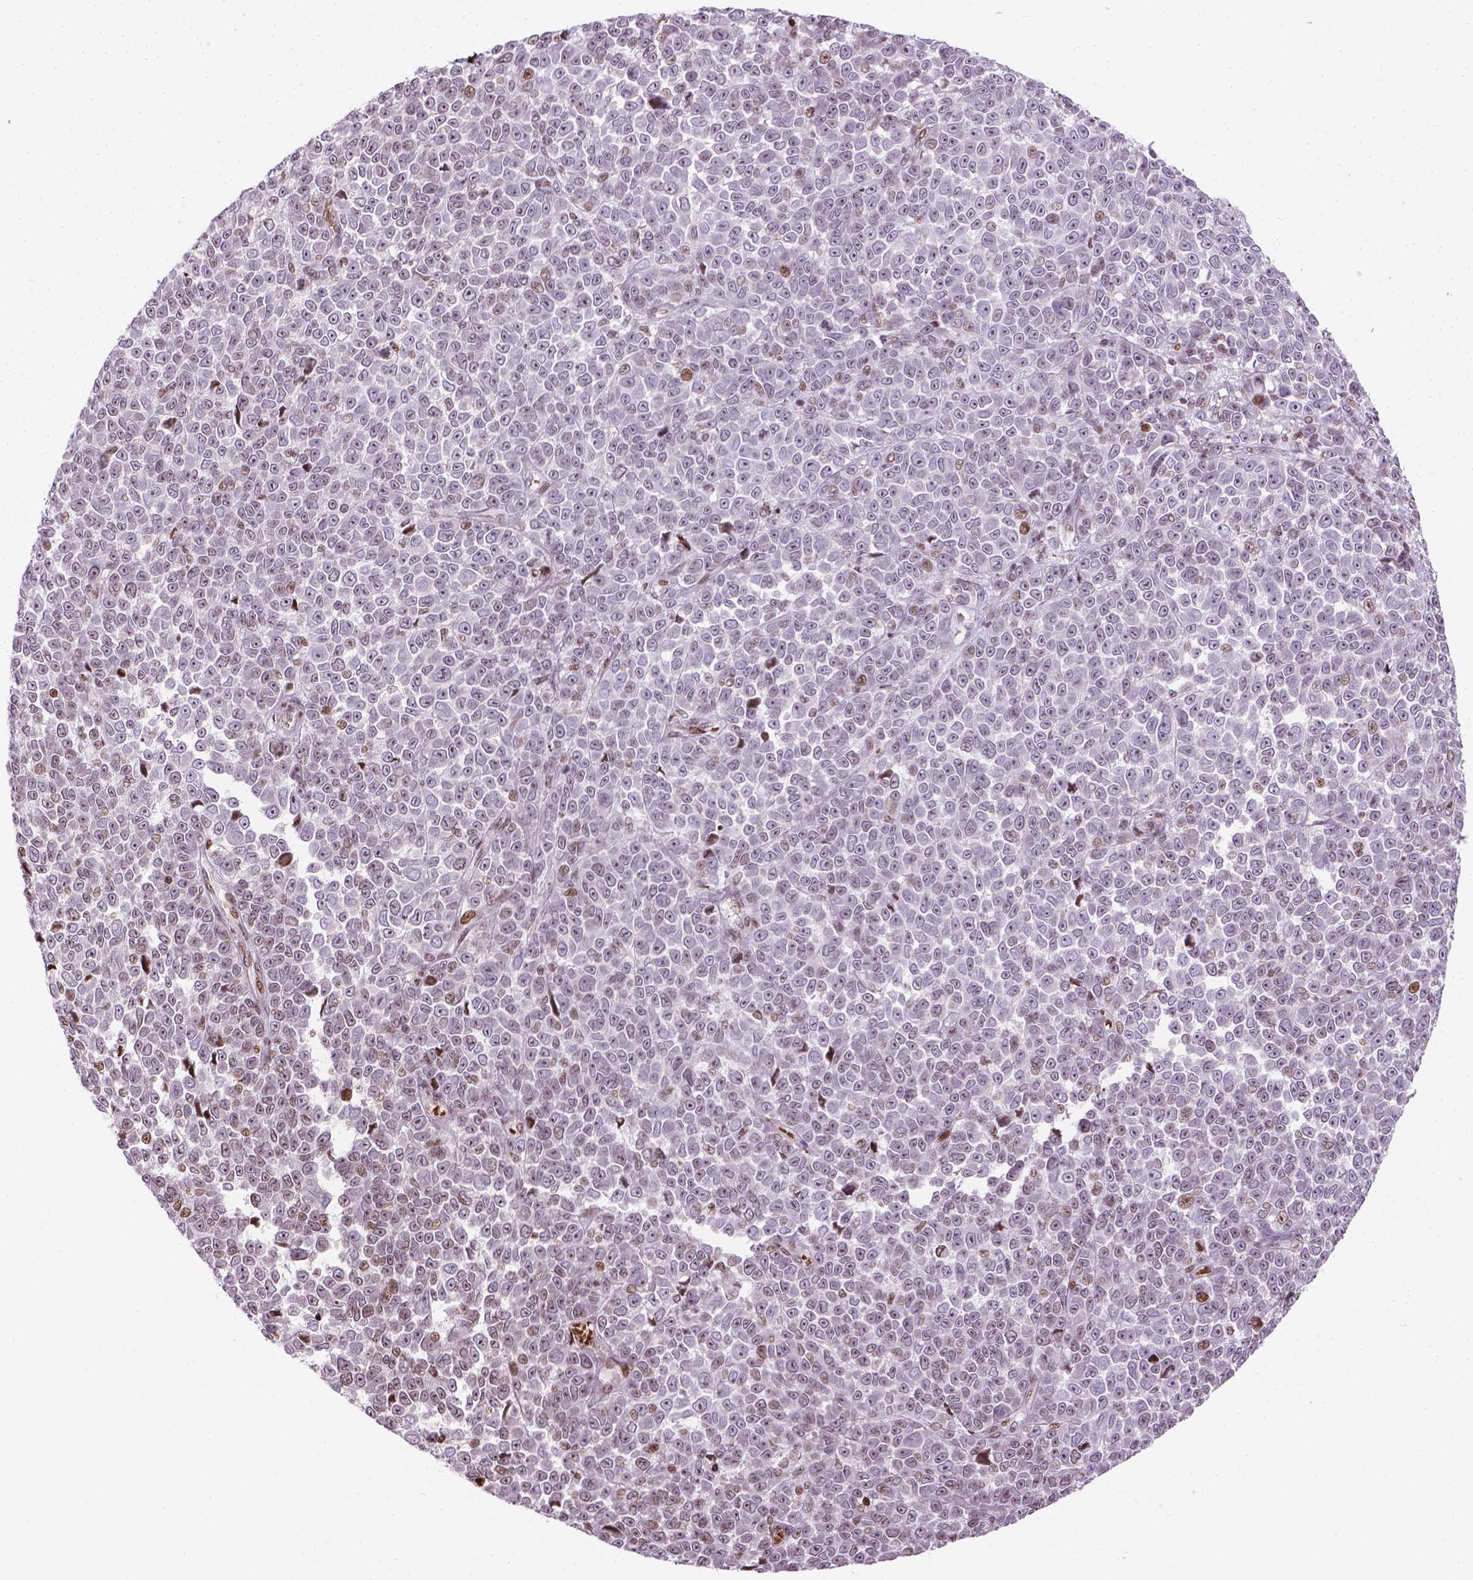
{"staining": {"intensity": "negative", "quantity": "none", "location": "none"}, "tissue": "melanoma", "cell_type": "Tumor cells", "image_type": "cancer", "snomed": [{"axis": "morphology", "description": "Malignant melanoma, NOS"}, {"axis": "topography", "description": "Skin"}], "caption": "An immunohistochemistry image of melanoma is shown. There is no staining in tumor cells of melanoma. (Stains: DAB immunohistochemistry with hematoxylin counter stain, Microscopy: brightfield microscopy at high magnification).", "gene": "PIP4K2A", "patient": {"sex": "female", "age": 95}}